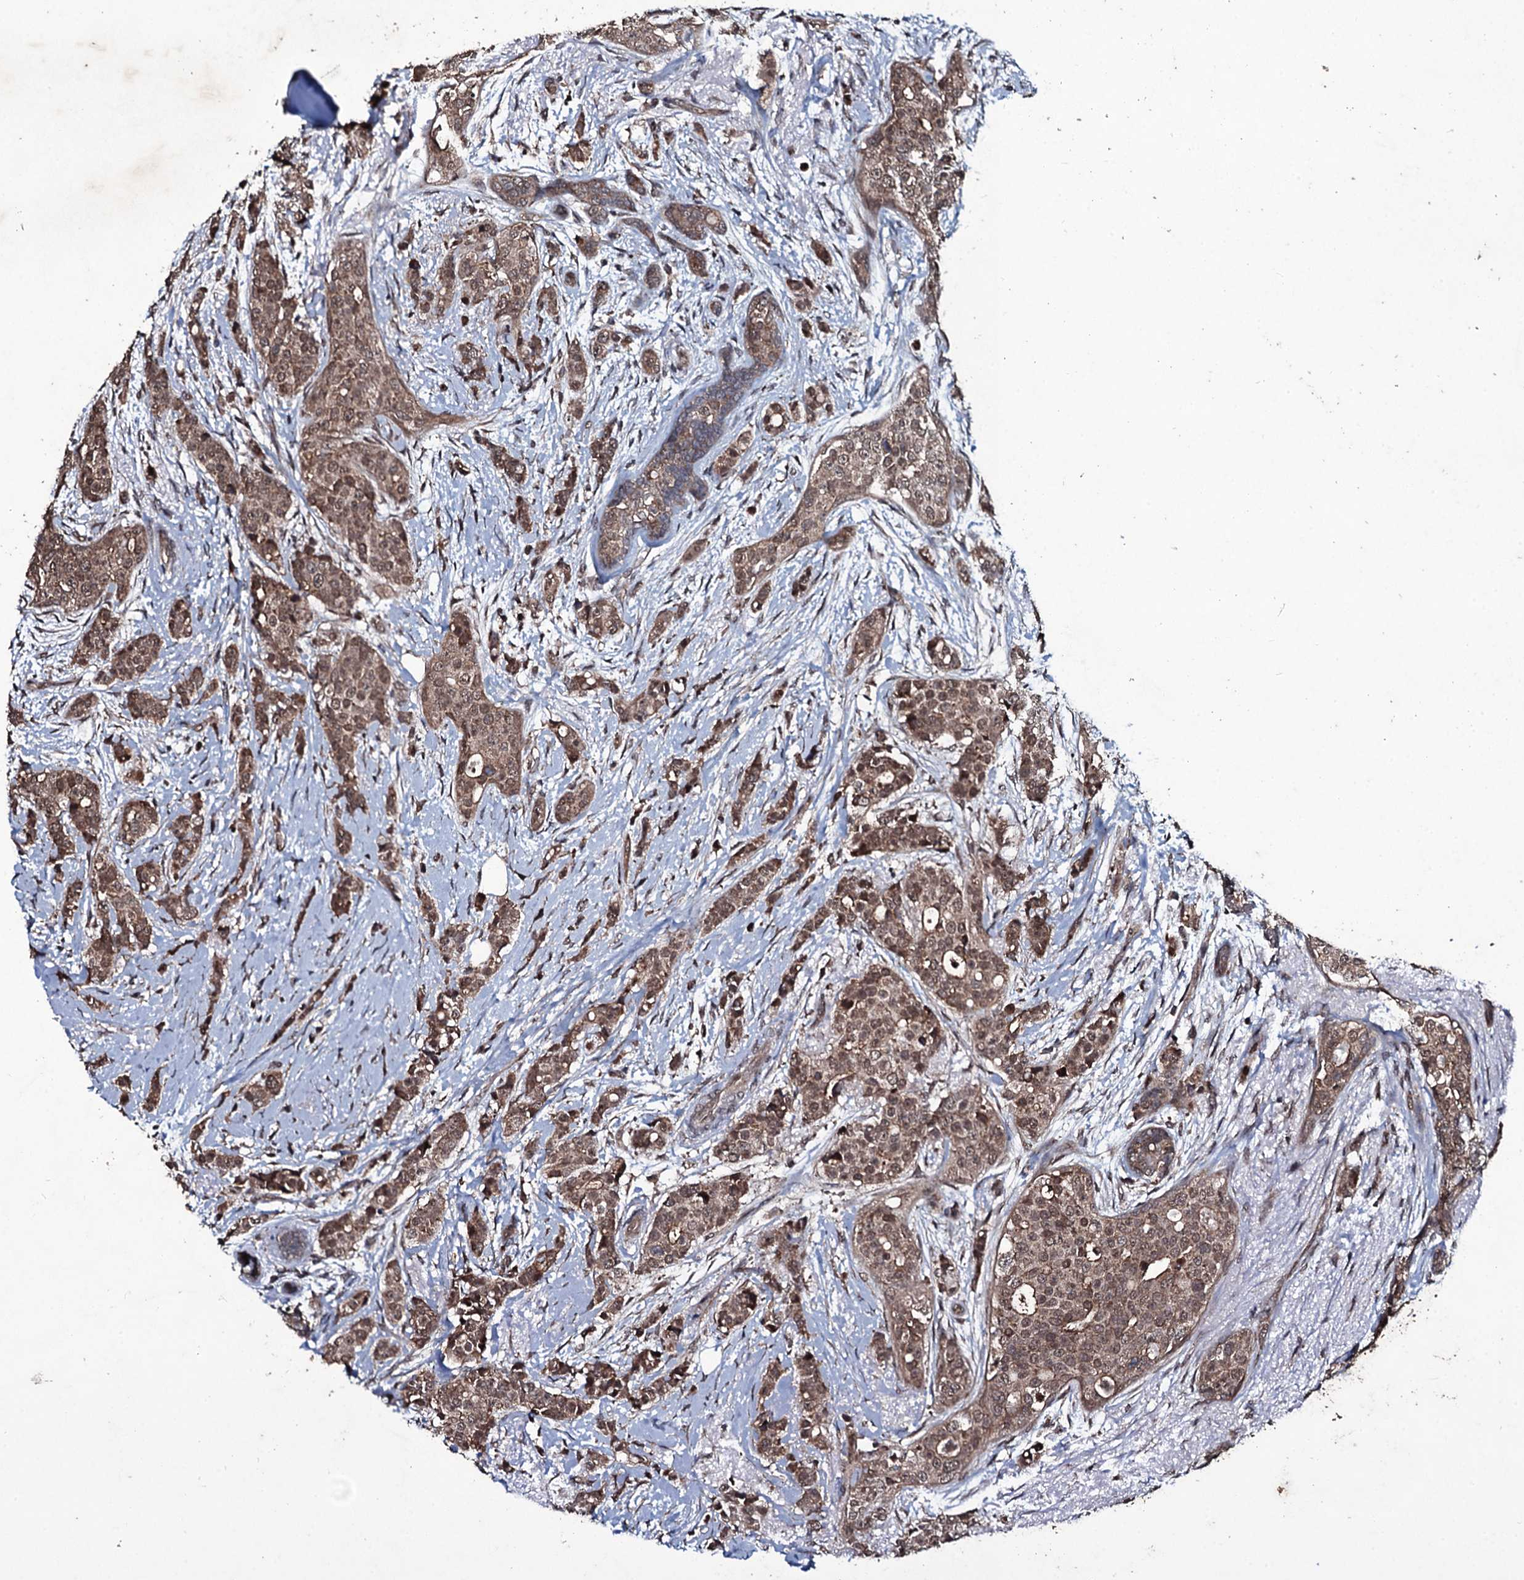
{"staining": {"intensity": "moderate", "quantity": ">75%", "location": "cytoplasmic/membranous,nuclear"}, "tissue": "breast cancer", "cell_type": "Tumor cells", "image_type": "cancer", "snomed": [{"axis": "morphology", "description": "Lobular carcinoma"}, {"axis": "topography", "description": "Breast"}], "caption": "Human breast cancer stained for a protein (brown) displays moderate cytoplasmic/membranous and nuclear positive positivity in approximately >75% of tumor cells.", "gene": "MRPS31", "patient": {"sex": "female", "age": 51}}